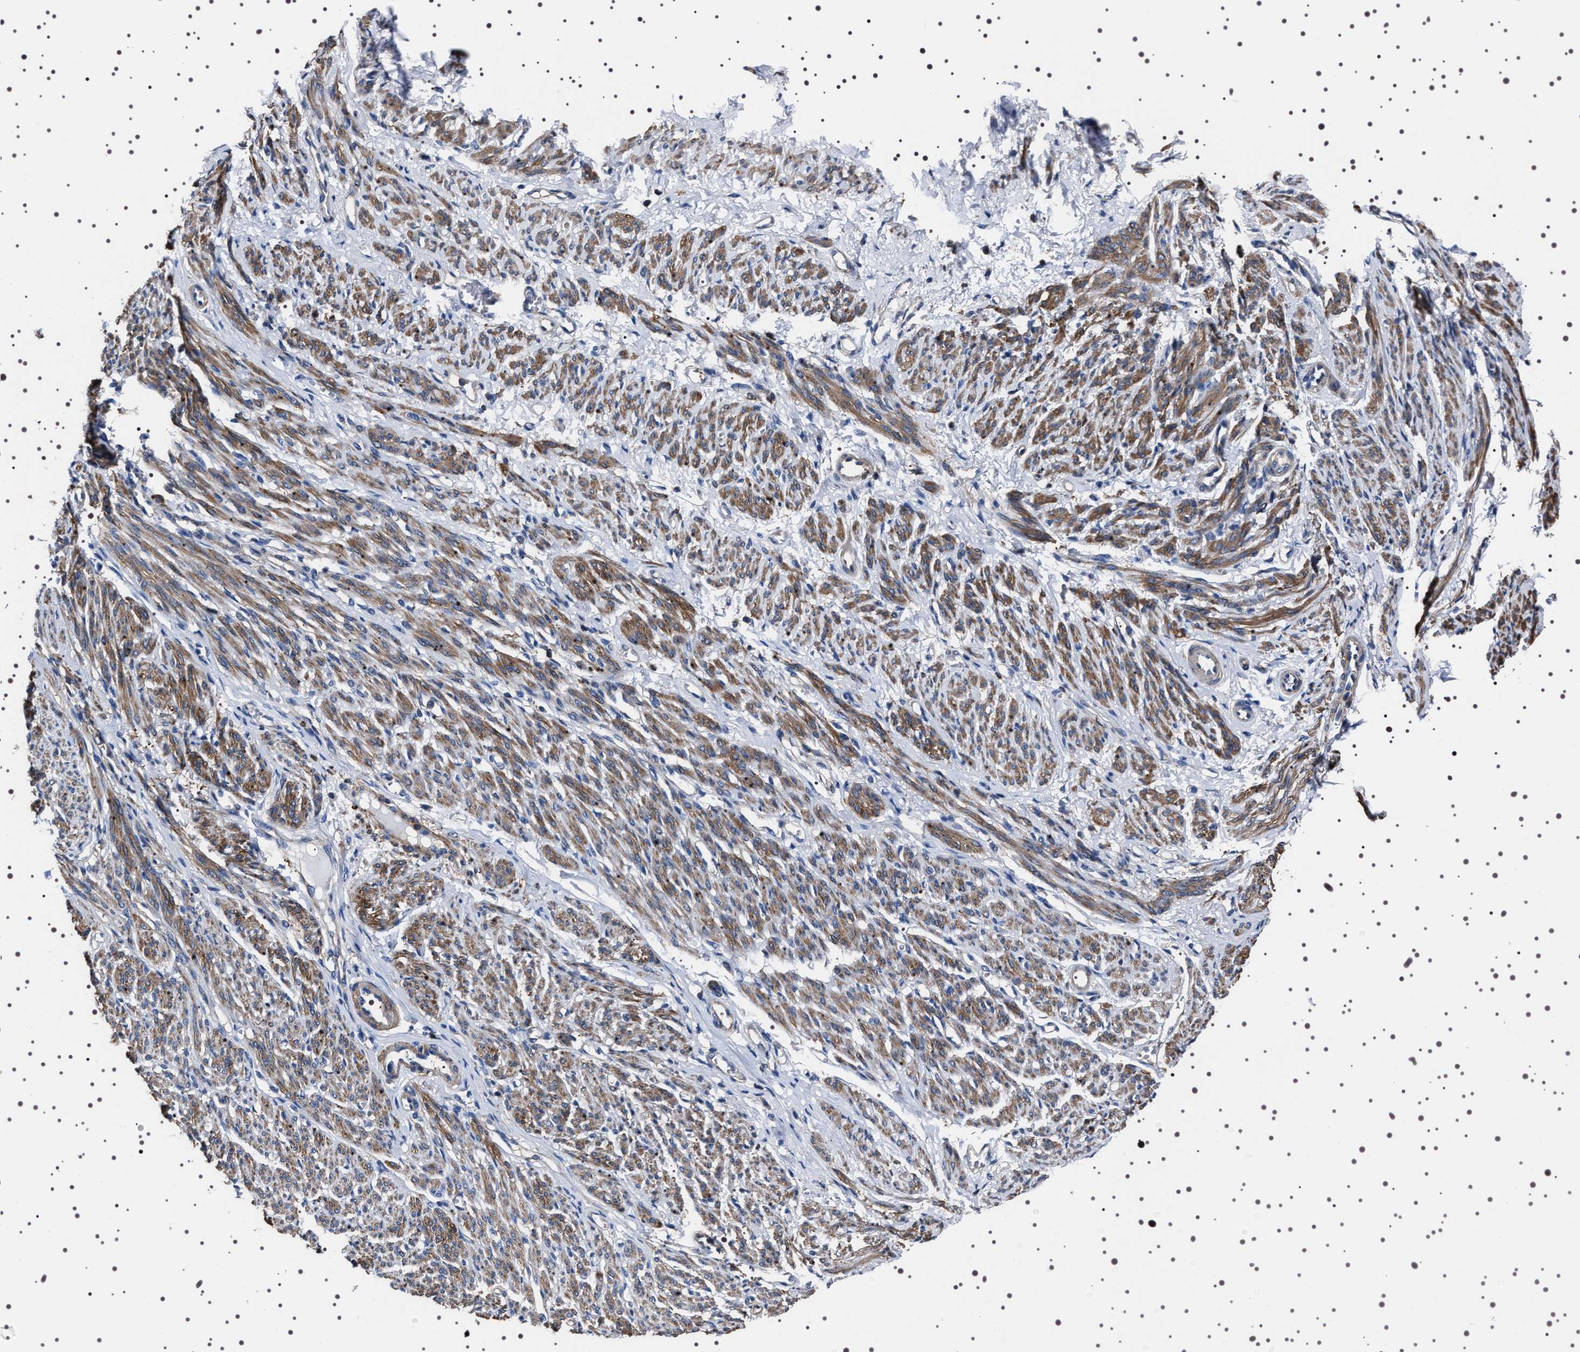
{"staining": {"intensity": "moderate", "quantity": ">75%", "location": "cytoplasmic/membranous"}, "tissue": "smooth muscle", "cell_type": "Smooth muscle cells", "image_type": "normal", "snomed": [{"axis": "morphology", "description": "Normal tissue, NOS"}, {"axis": "topography", "description": "Smooth muscle"}], "caption": "Immunohistochemistry (IHC) of unremarkable smooth muscle reveals medium levels of moderate cytoplasmic/membranous expression in about >75% of smooth muscle cells.", "gene": "WDR1", "patient": {"sex": "female", "age": 65}}